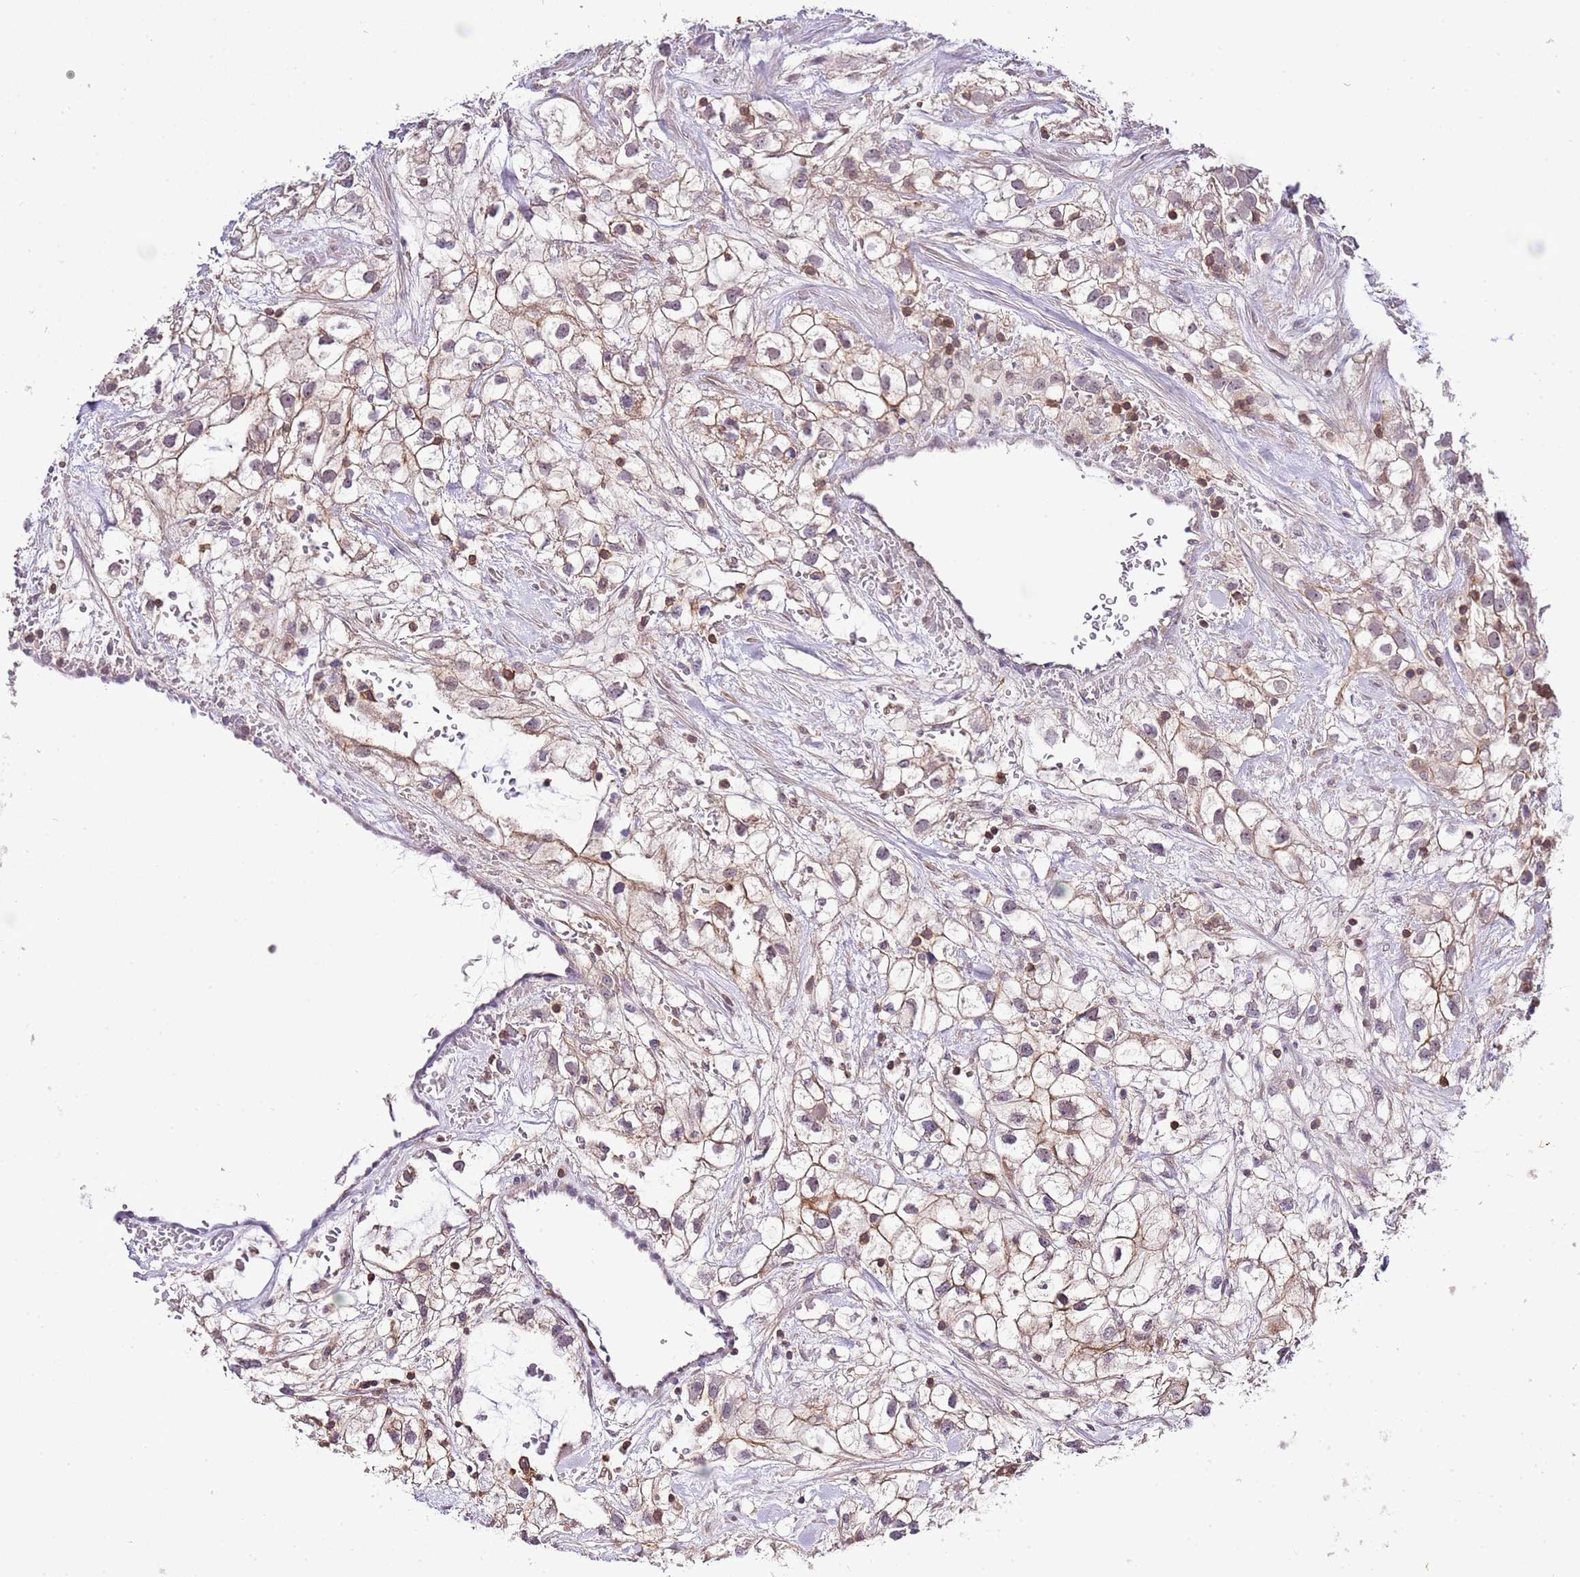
{"staining": {"intensity": "weak", "quantity": ">75%", "location": "cytoplasmic/membranous"}, "tissue": "renal cancer", "cell_type": "Tumor cells", "image_type": "cancer", "snomed": [{"axis": "morphology", "description": "Adenocarcinoma, NOS"}, {"axis": "topography", "description": "Kidney"}], "caption": "About >75% of tumor cells in human adenocarcinoma (renal) display weak cytoplasmic/membranous protein expression as visualized by brown immunohistochemical staining.", "gene": "EFHD1", "patient": {"sex": "male", "age": 59}}